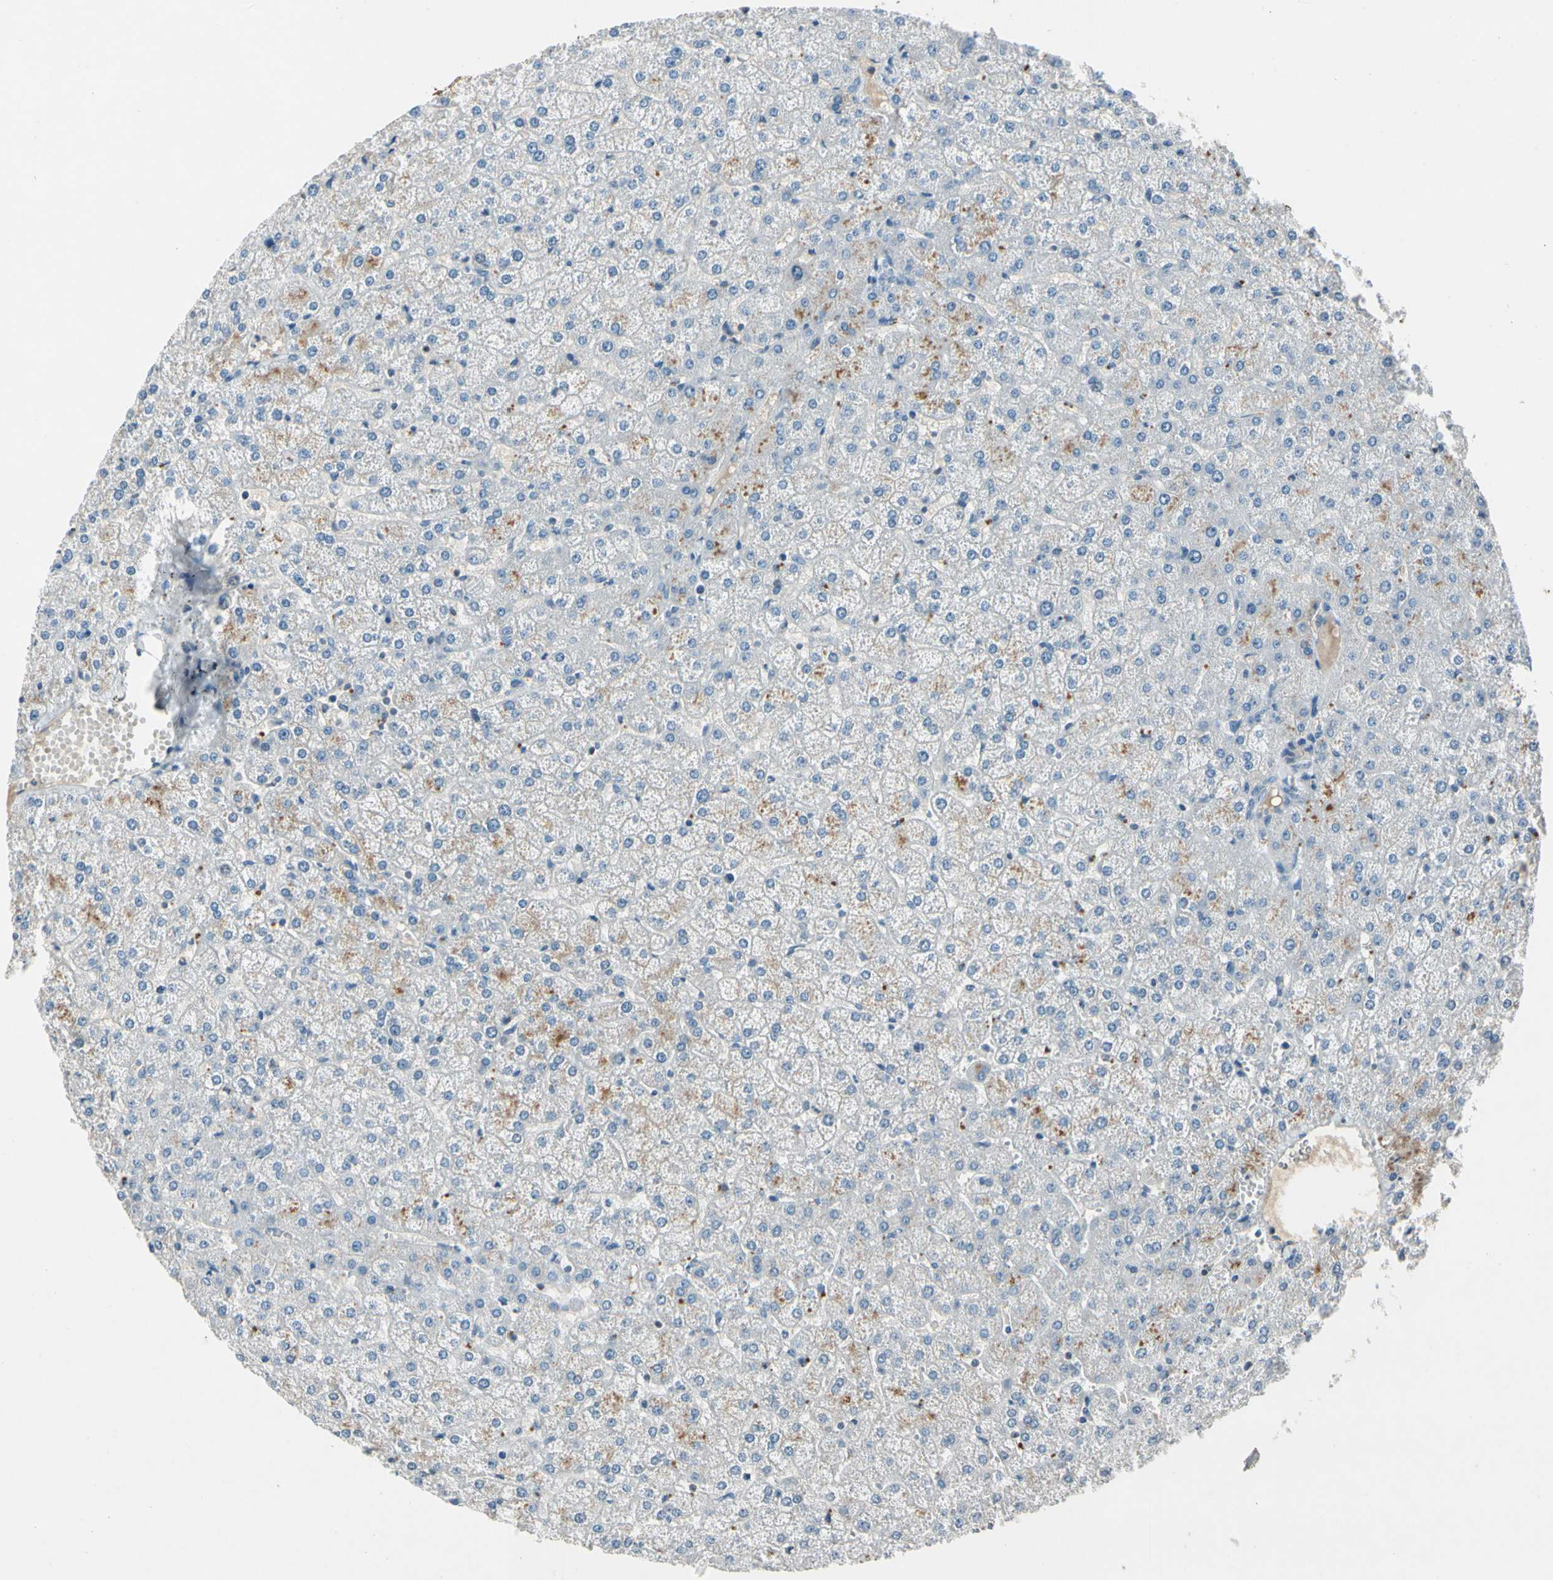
{"staining": {"intensity": "negative", "quantity": "none", "location": "none"}, "tissue": "liver", "cell_type": "Cholangiocytes", "image_type": "normal", "snomed": [{"axis": "morphology", "description": "Normal tissue, NOS"}, {"axis": "topography", "description": "Liver"}], "caption": "Immunohistochemical staining of unremarkable human liver displays no significant staining in cholangiocytes.", "gene": "PDPN", "patient": {"sex": "female", "age": 32}}